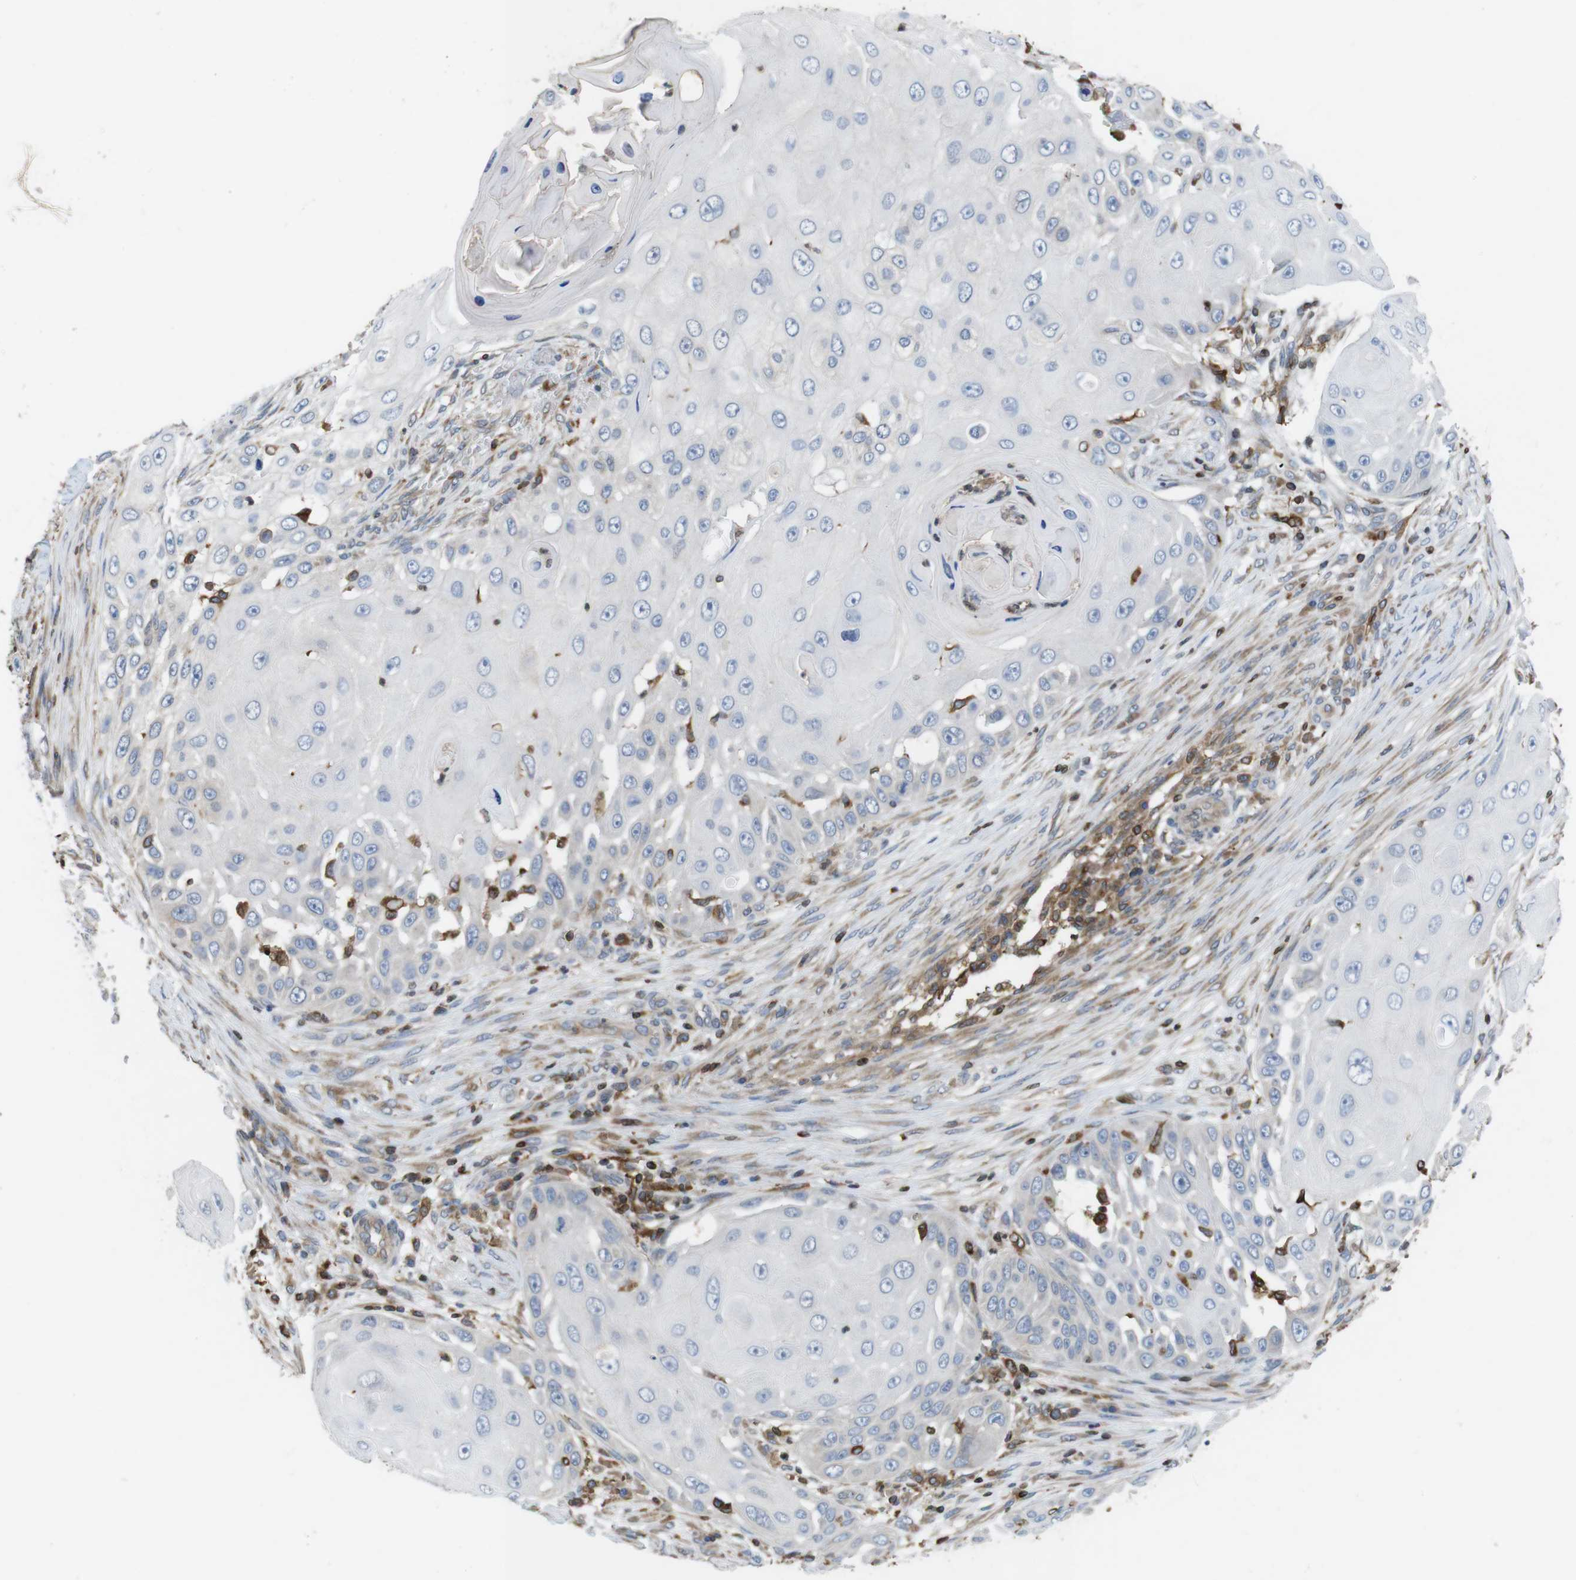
{"staining": {"intensity": "negative", "quantity": "none", "location": "none"}, "tissue": "skin cancer", "cell_type": "Tumor cells", "image_type": "cancer", "snomed": [{"axis": "morphology", "description": "Squamous cell carcinoma, NOS"}, {"axis": "topography", "description": "Skin"}], "caption": "Tumor cells show no significant protein staining in skin cancer. (DAB (3,3'-diaminobenzidine) immunohistochemistry with hematoxylin counter stain).", "gene": "ARL6IP5", "patient": {"sex": "female", "age": 44}}